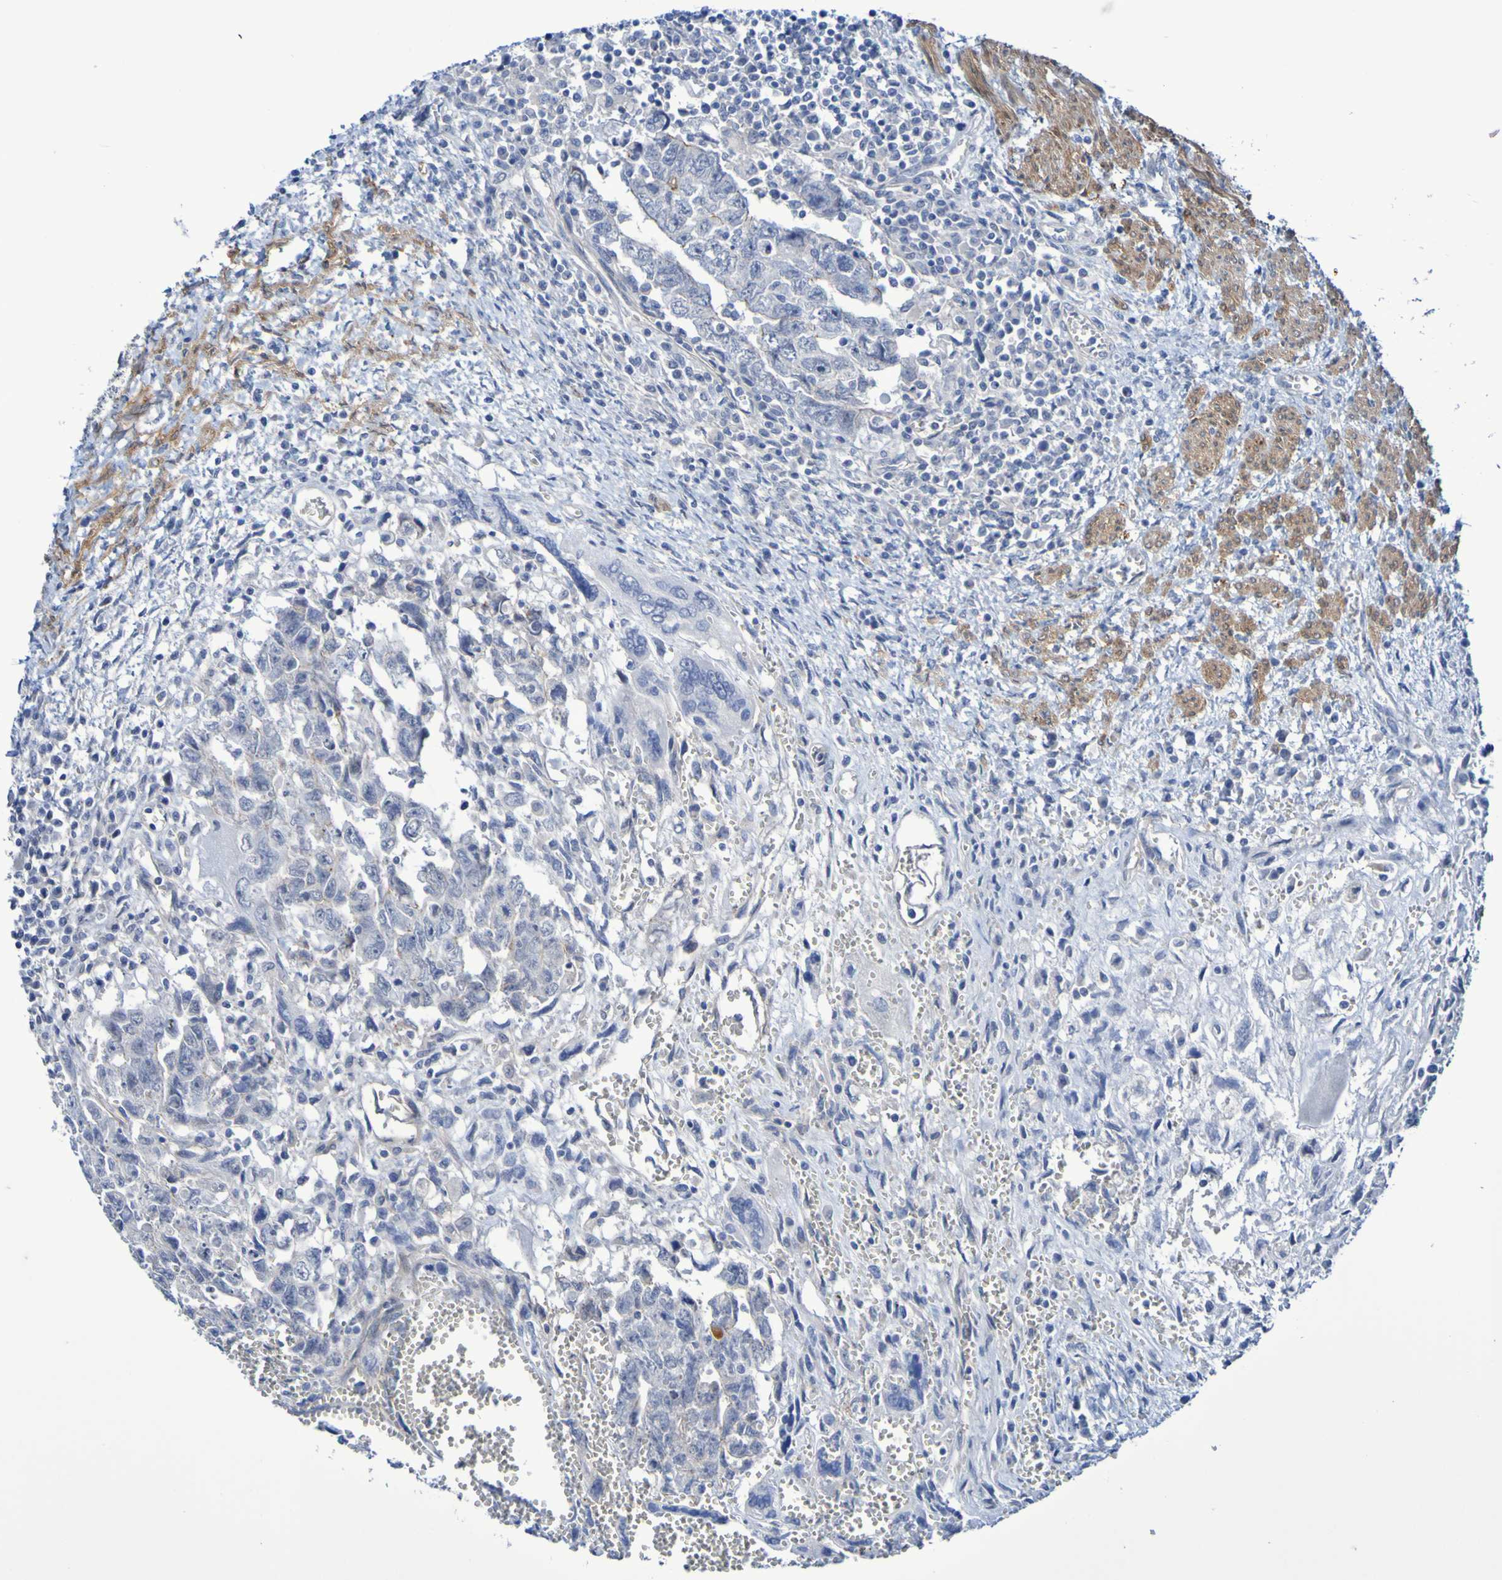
{"staining": {"intensity": "weak", "quantity": "<25%", "location": "cytoplasmic/membranous"}, "tissue": "testis cancer", "cell_type": "Tumor cells", "image_type": "cancer", "snomed": [{"axis": "morphology", "description": "Carcinoma, Embryonal, NOS"}, {"axis": "topography", "description": "Testis"}], "caption": "High power microscopy image of an immunohistochemistry (IHC) histopathology image of embryonal carcinoma (testis), revealing no significant expression in tumor cells.", "gene": "LPP", "patient": {"sex": "male", "age": 28}}